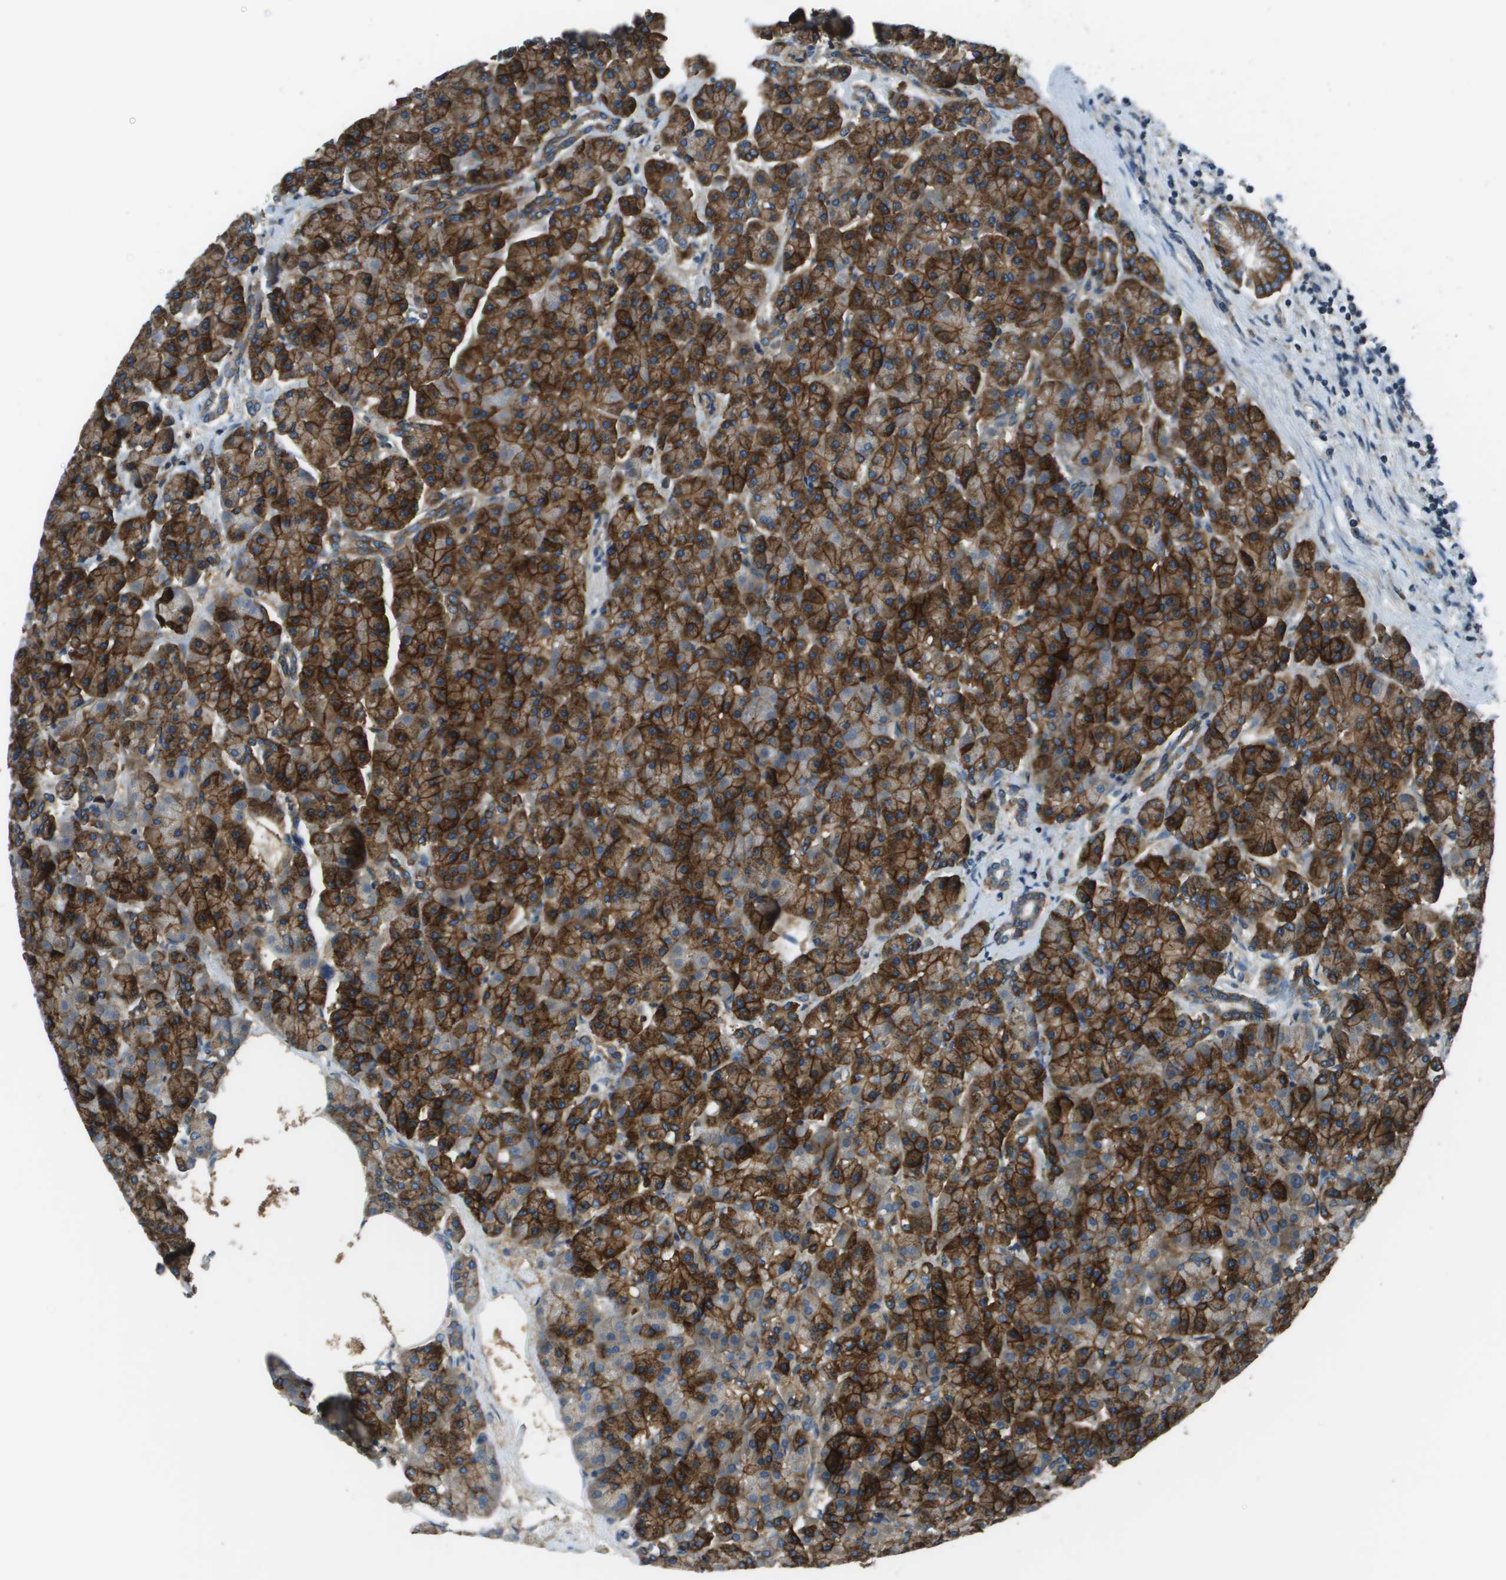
{"staining": {"intensity": "strong", "quantity": ">75%", "location": "cytoplasmic/membranous"}, "tissue": "pancreas", "cell_type": "Exocrine glandular cells", "image_type": "normal", "snomed": [{"axis": "morphology", "description": "Normal tissue, NOS"}, {"axis": "topography", "description": "Pancreas"}], "caption": "Human pancreas stained with a brown dye reveals strong cytoplasmic/membranous positive positivity in about >75% of exocrine glandular cells.", "gene": "TMEM51", "patient": {"sex": "female", "age": 70}}